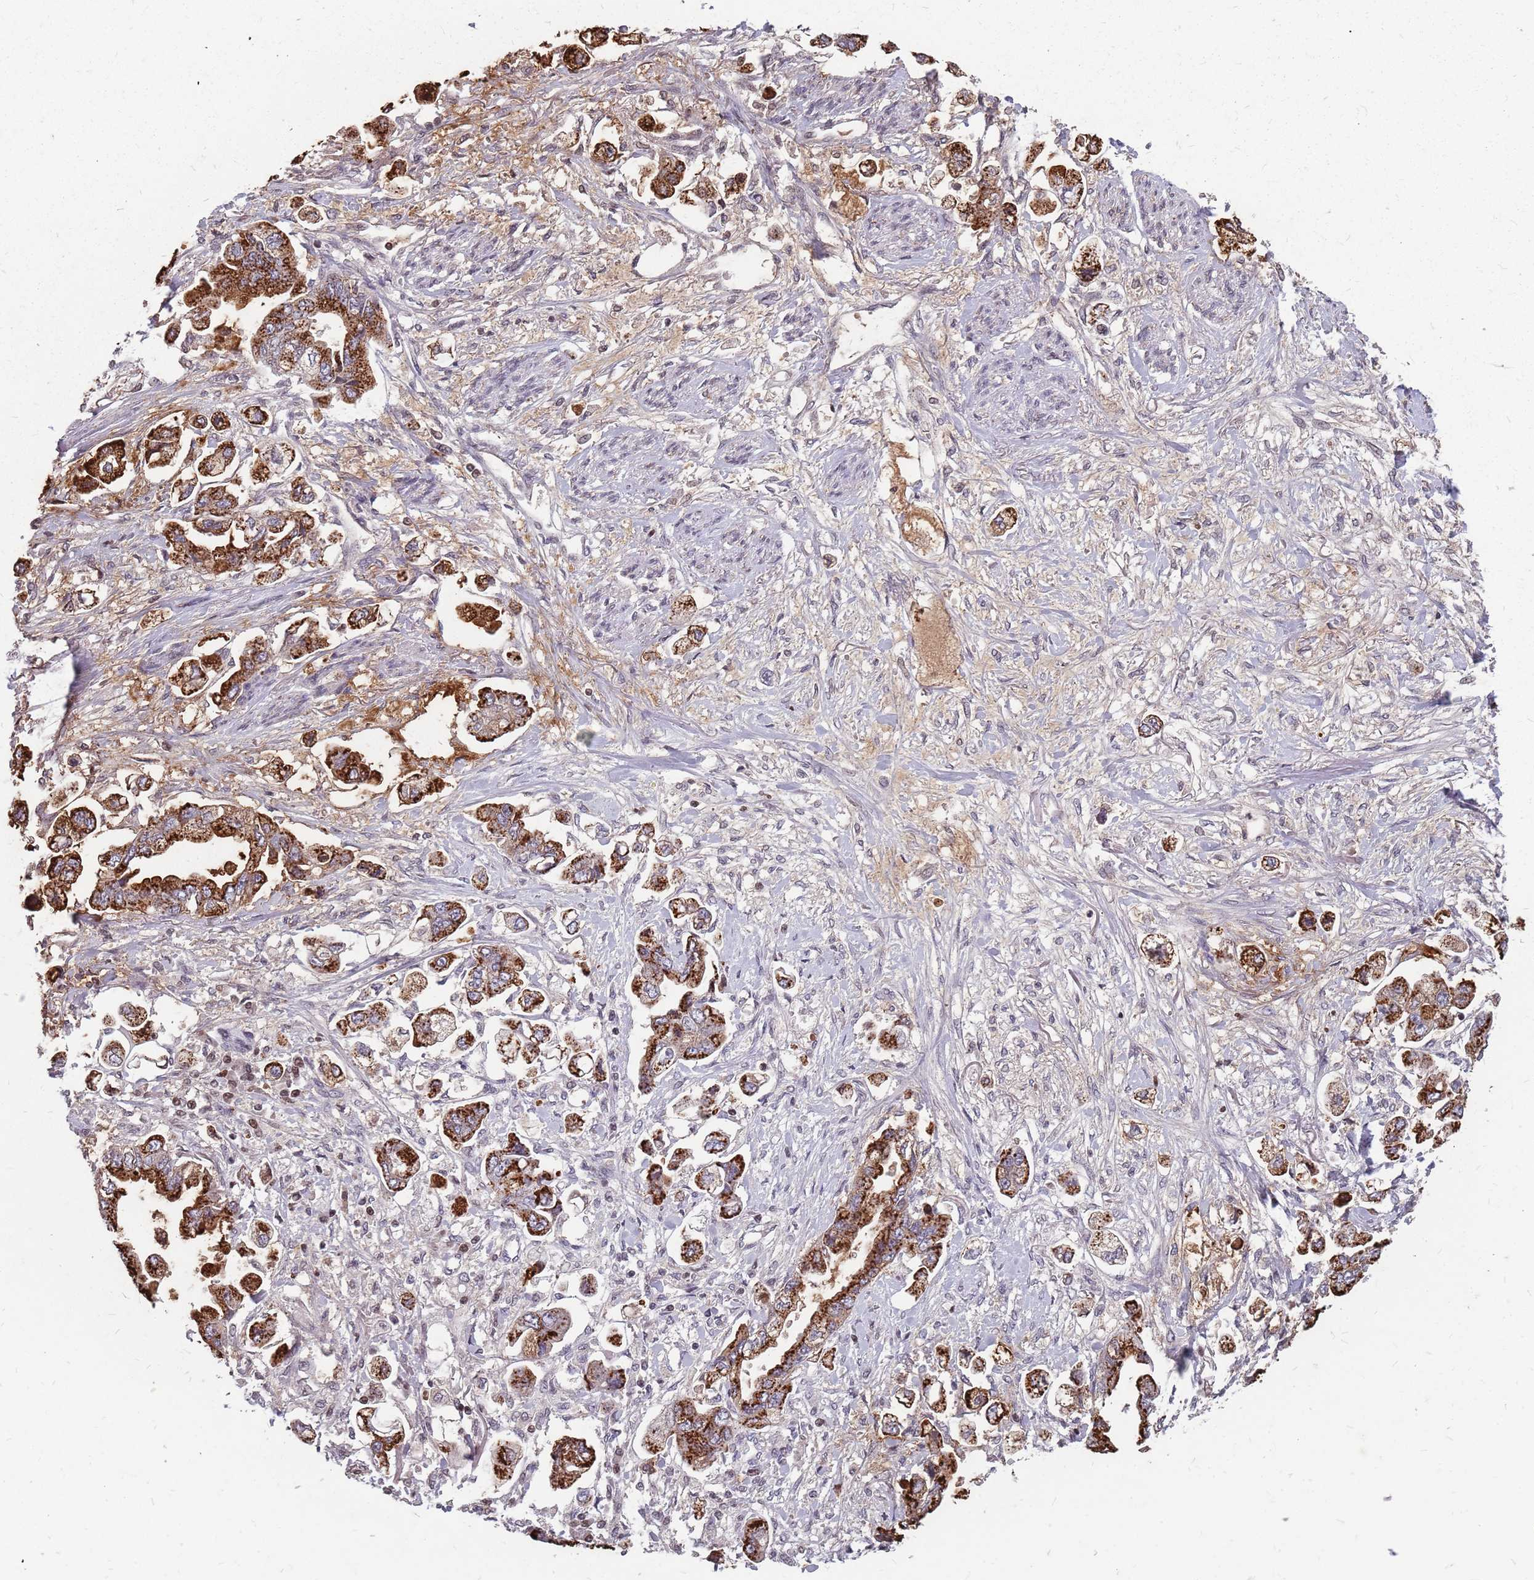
{"staining": {"intensity": "strong", "quantity": ">75%", "location": "cytoplasmic/membranous"}, "tissue": "stomach cancer", "cell_type": "Tumor cells", "image_type": "cancer", "snomed": [{"axis": "morphology", "description": "Adenocarcinoma, NOS"}, {"axis": "topography", "description": "Stomach"}], "caption": "Tumor cells demonstrate high levels of strong cytoplasmic/membranous expression in about >75% of cells in stomach adenocarcinoma. The protein is shown in brown color, while the nuclei are stained blue.", "gene": "NEK6", "patient": {"sex": "male", "age": 62}}